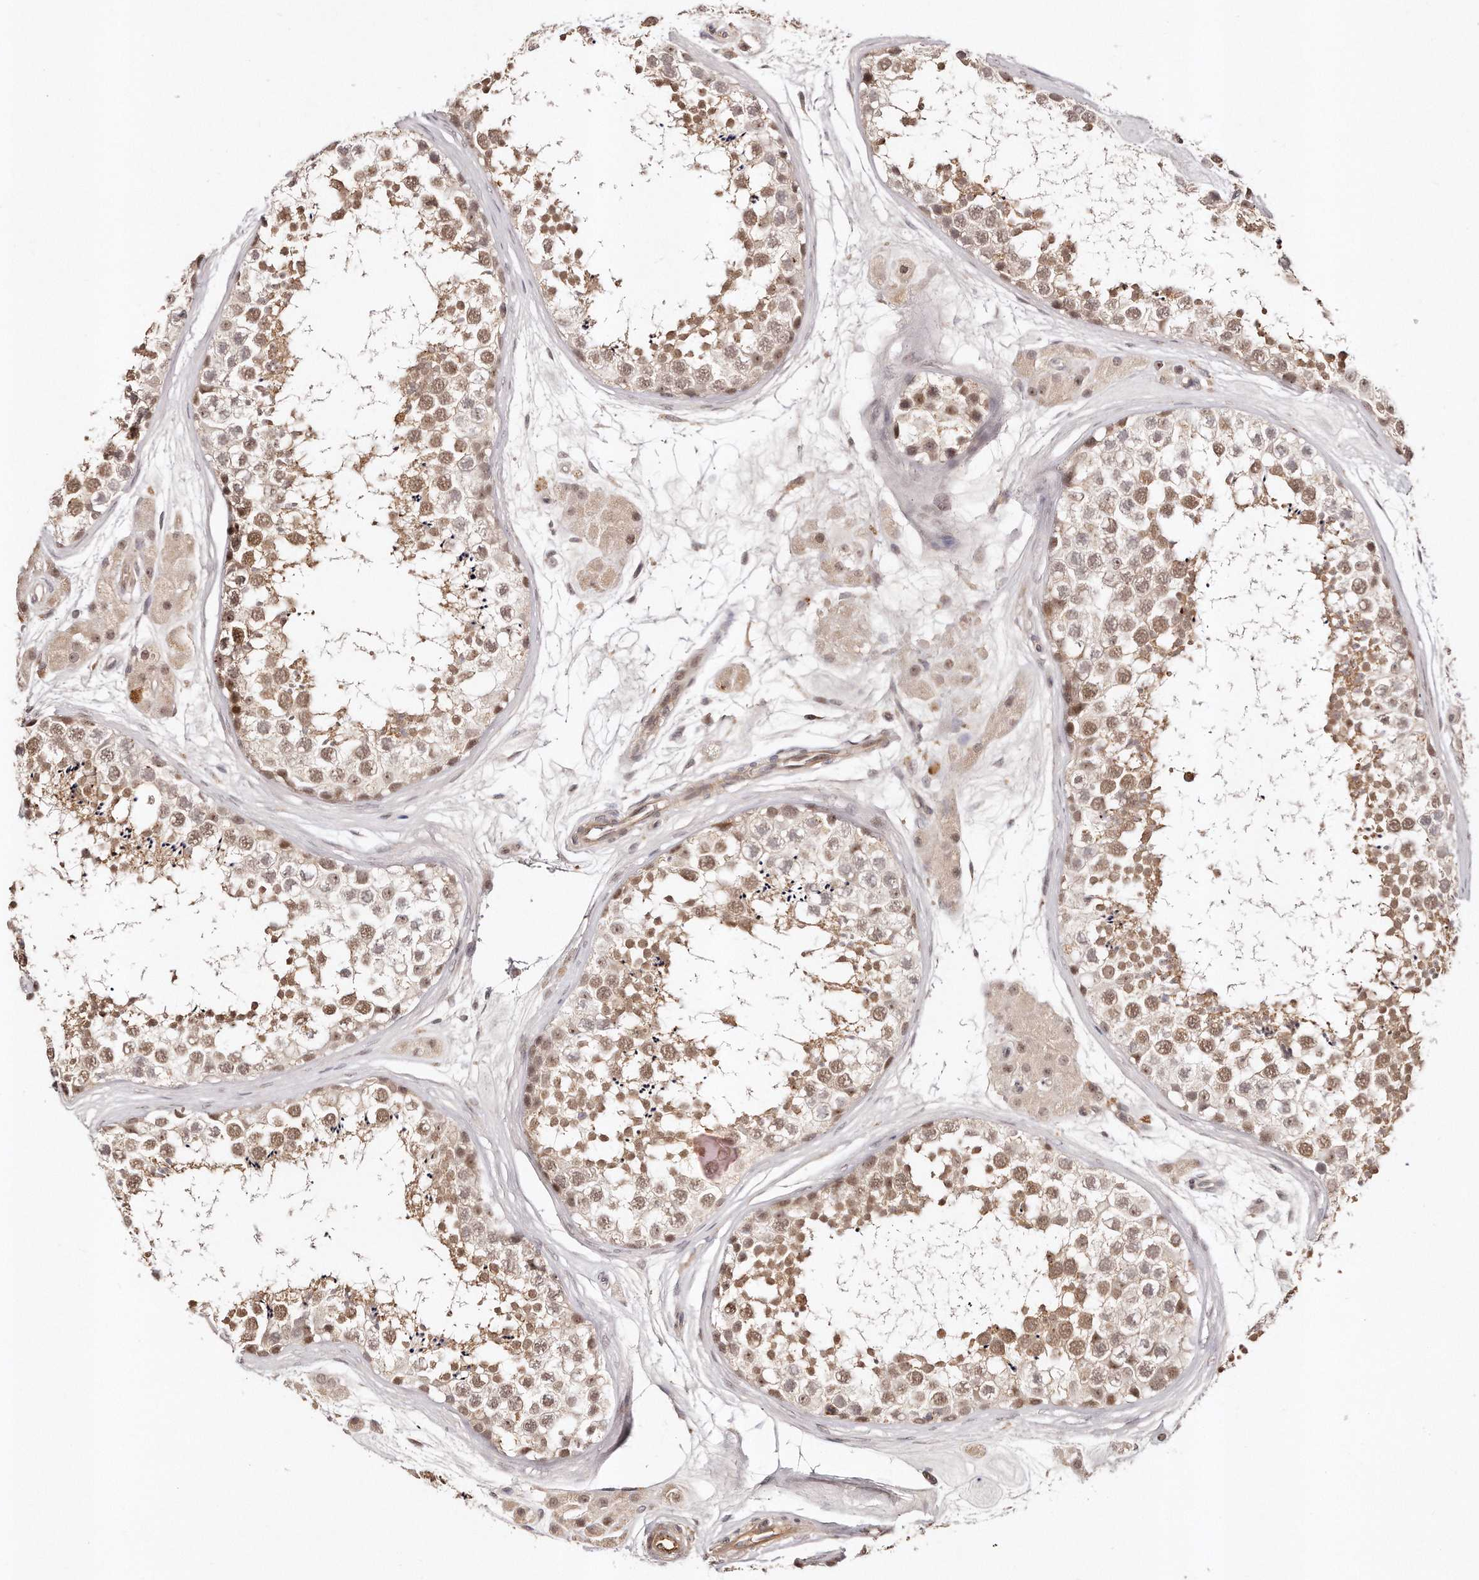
{"staining": {"intensity": "moderate", "quantity": ">75%", "location": "cytoplasmic/membranous,nuclear"}, "tissue": "testis", "cell_type": "Cells in seminiferous ducts", "image_type": "normal", "snomed": [{"axis": "morphology", "description": "Normal tissue, NOS"}, {"axis": "topography", "description": "Testis"}], "caption": "Immunohistochemical staining of benign testis shows medium levels of moderate cytoplasmic/membranous,nuclear staining in approximately >75% of cells in seminiferous ducts.", "gene": "SOX4", "patient": {"sex": "male", "age": 56}}